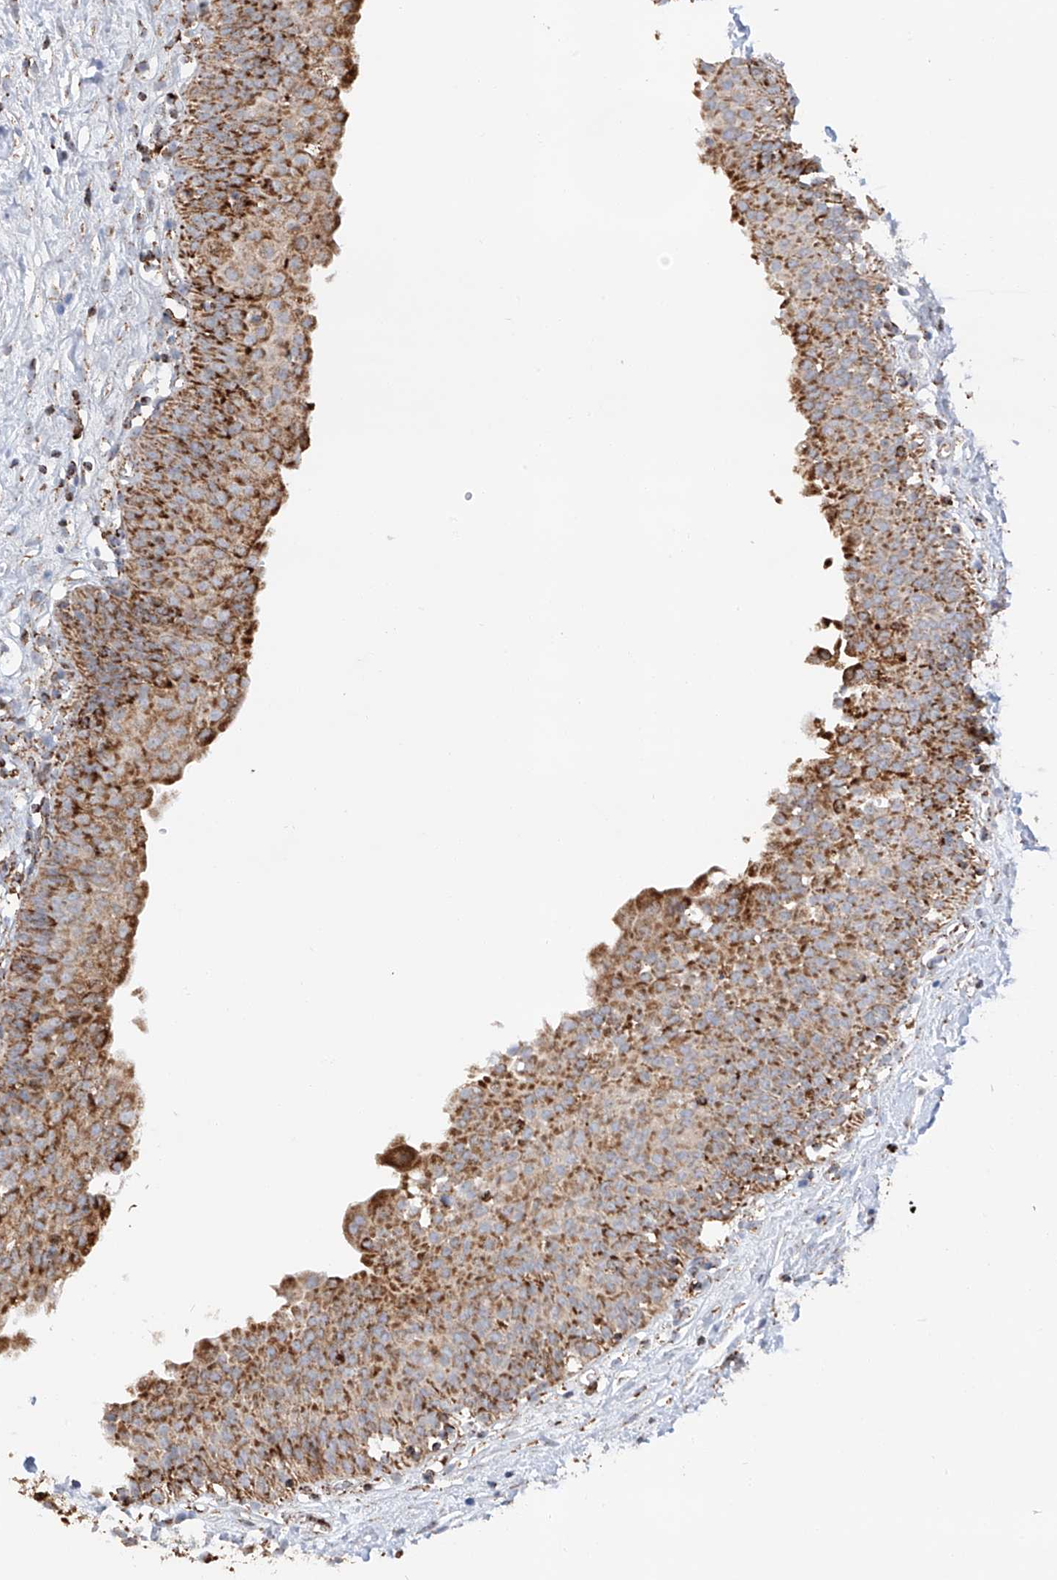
{"staining": {"intensity": "strong", "quantity": ">75%", "location": "cytoplasmic/membranous"}, "tissue": "urinary bladder", "cell_type": "Urothelial cells", "image_type": "normal", "snomed": [{"axis": "morphology", "description": "Normal tissue, NOS"}, {"axis": "topography", "description": "Urinary bladder"}], "caption": "The photomicrograph demonstrates staining of unremarkable urinary bladder, revealing strong cytoplasmic/membranous protein staining (brown color) within urothelial cells. (Brightfield microscopy of DAB IHC at high magnification).", "gene": "TTC27", "patient": {"sex": "male", "age": 51}}